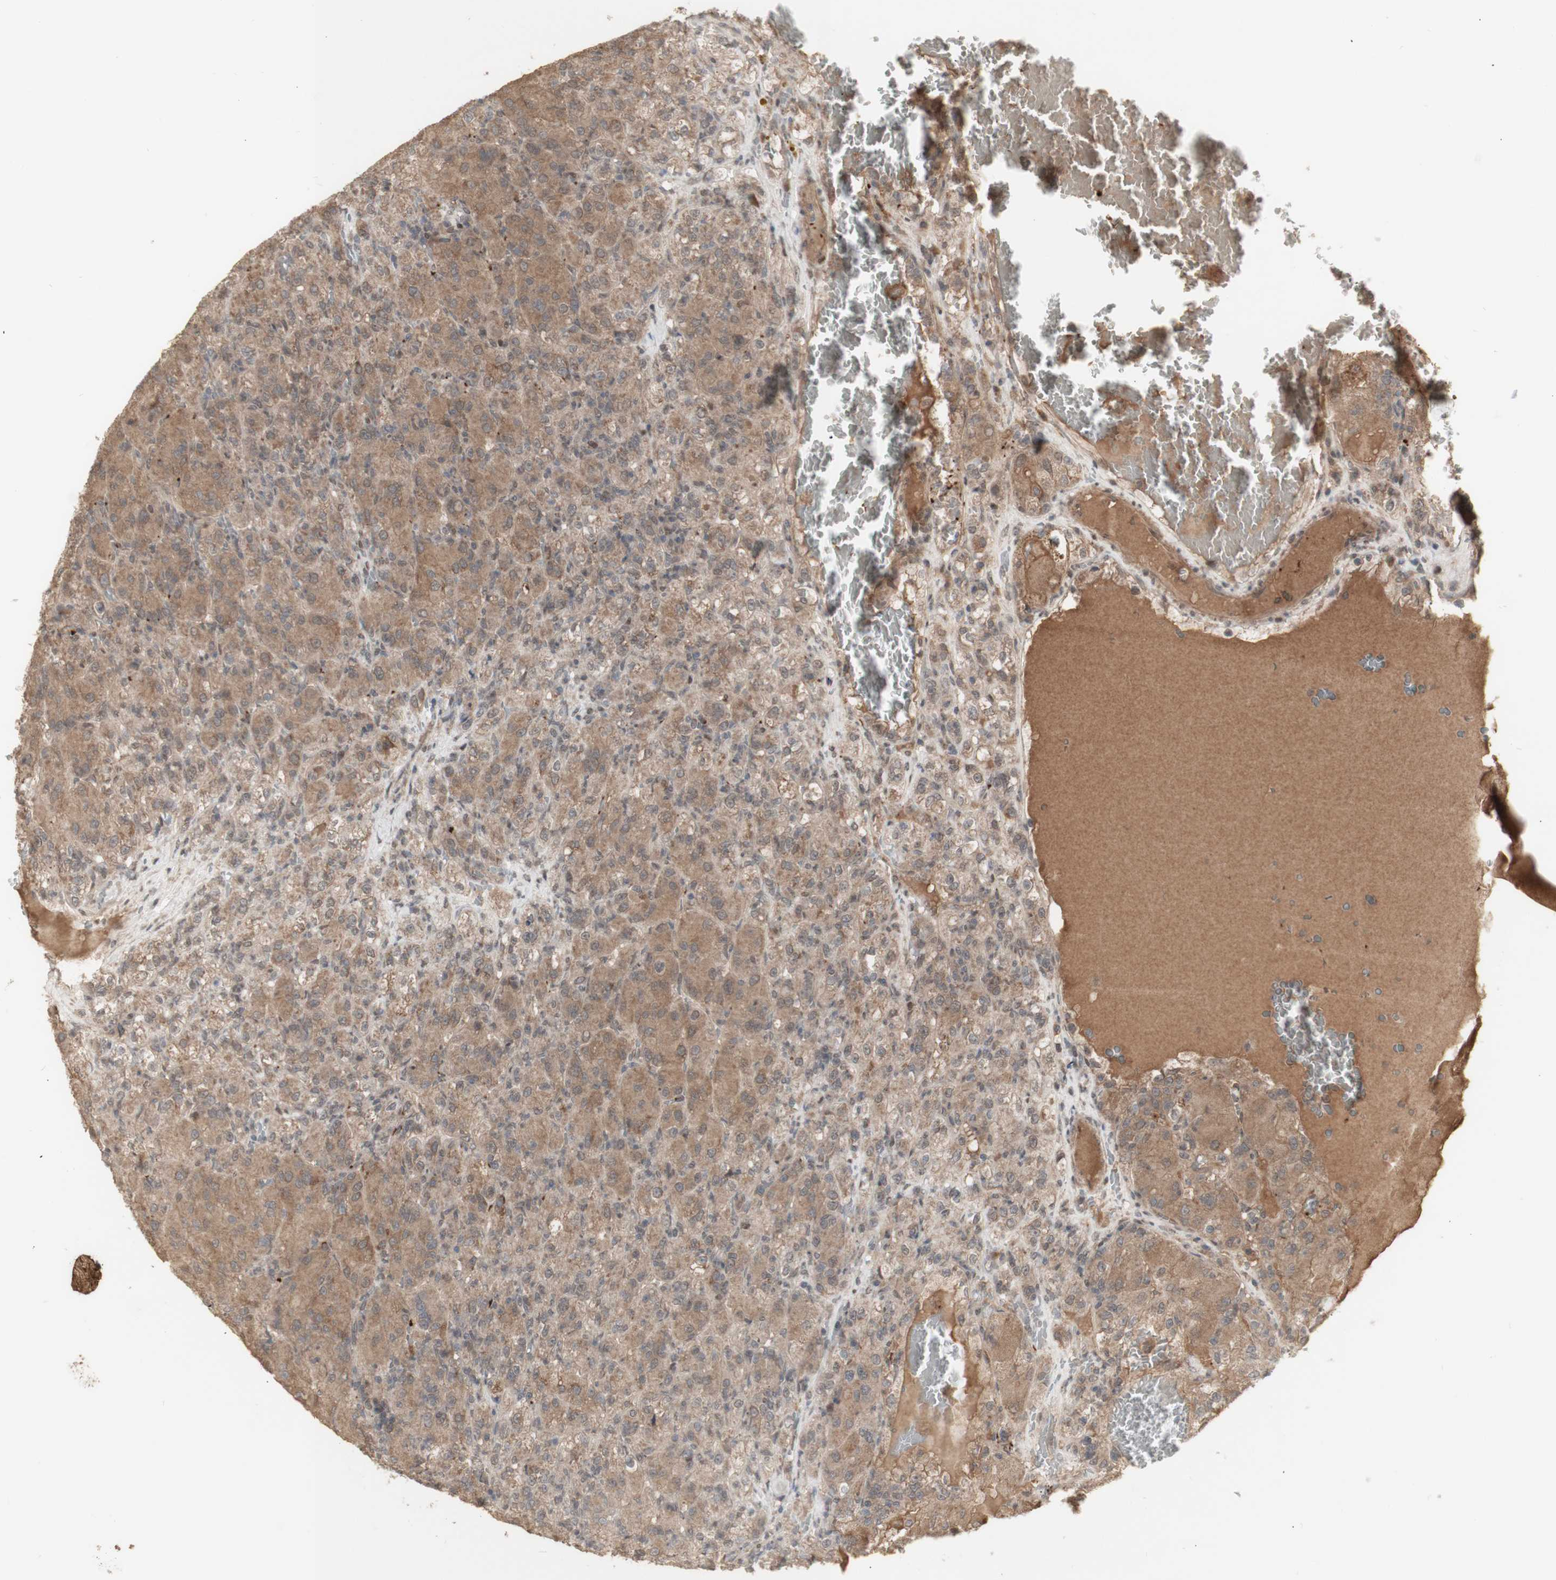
{"staining": {"intensity": "moderate", "quantity": ">75%", "location": "cytoplasmic/membranous"}, "tissue": "renal cancer", "cell_type": "Tumor cells", "image_type": "cancer", "snomed": [{"axis": "morphology", "description": "Adenocarcinoma, NOS"}, {"axis": "topography", "description": "Kidney"}], "caption": "Protein analysis of adenocarcinoma (renal) tissue demonstrates moderate cytoplasmic/membranous positivity in about >75% of tumor cells.", "gene": "ALOX12", "patient": {"sex": "male", "age": 61}}